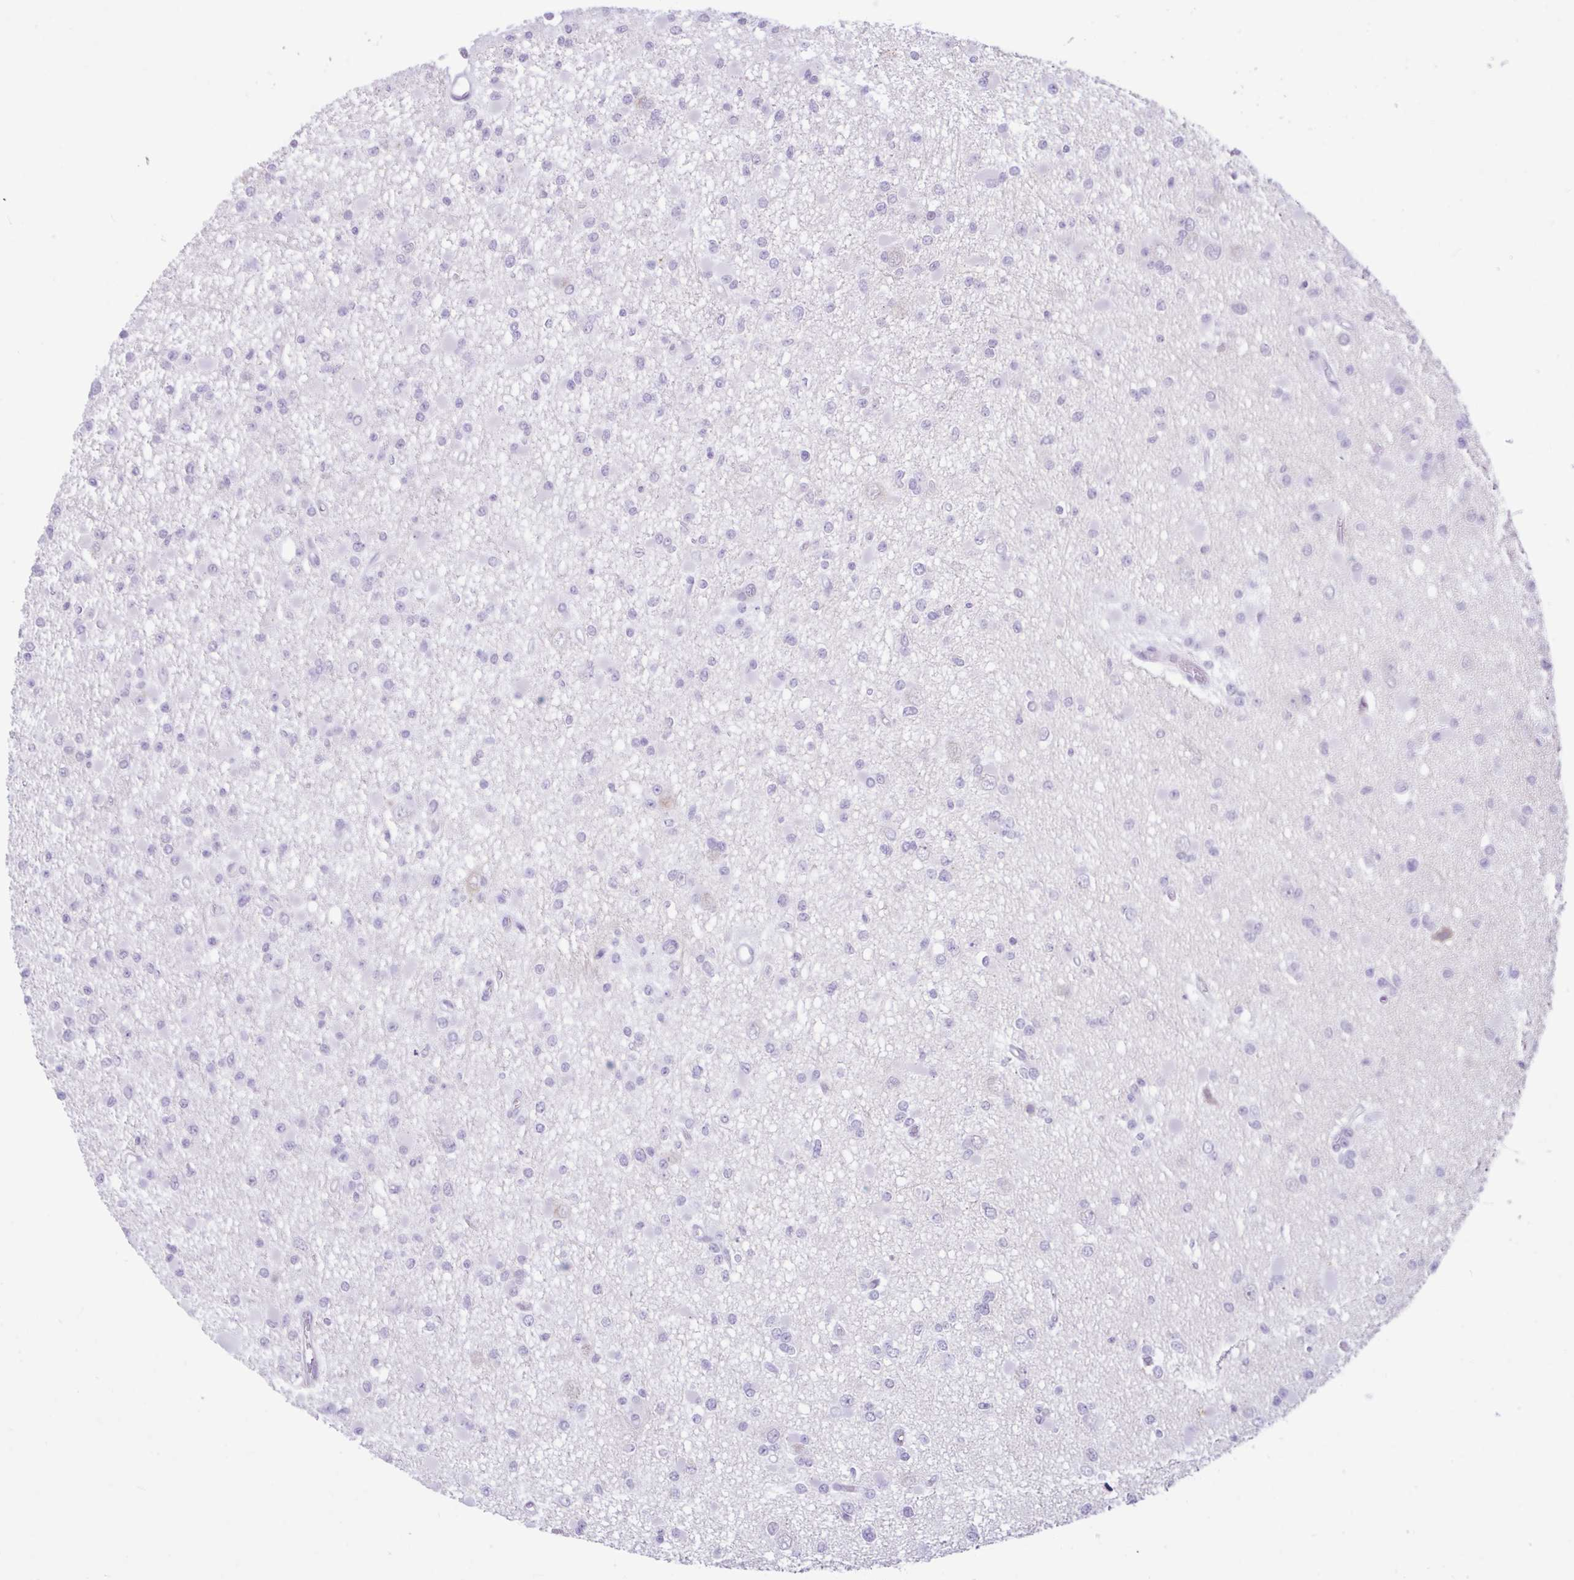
{"staining": {"intensity": "negative", "quantity": "none", "location": "none"}, "tissue": "glioma", "cell_type": "Tumor cells", "image_type": "cancer", "snomed": [{"axis": "morphology", "description": "Glioma, malignant, Low grade"}, {"axis": "topography", "description": "Brain"}], "caption": "Immunohistochemical staining of glioma exhibits no significant staining in tumor cells.", "gene": "REEP1", "patient": {"sex": "female", "age": 22}}